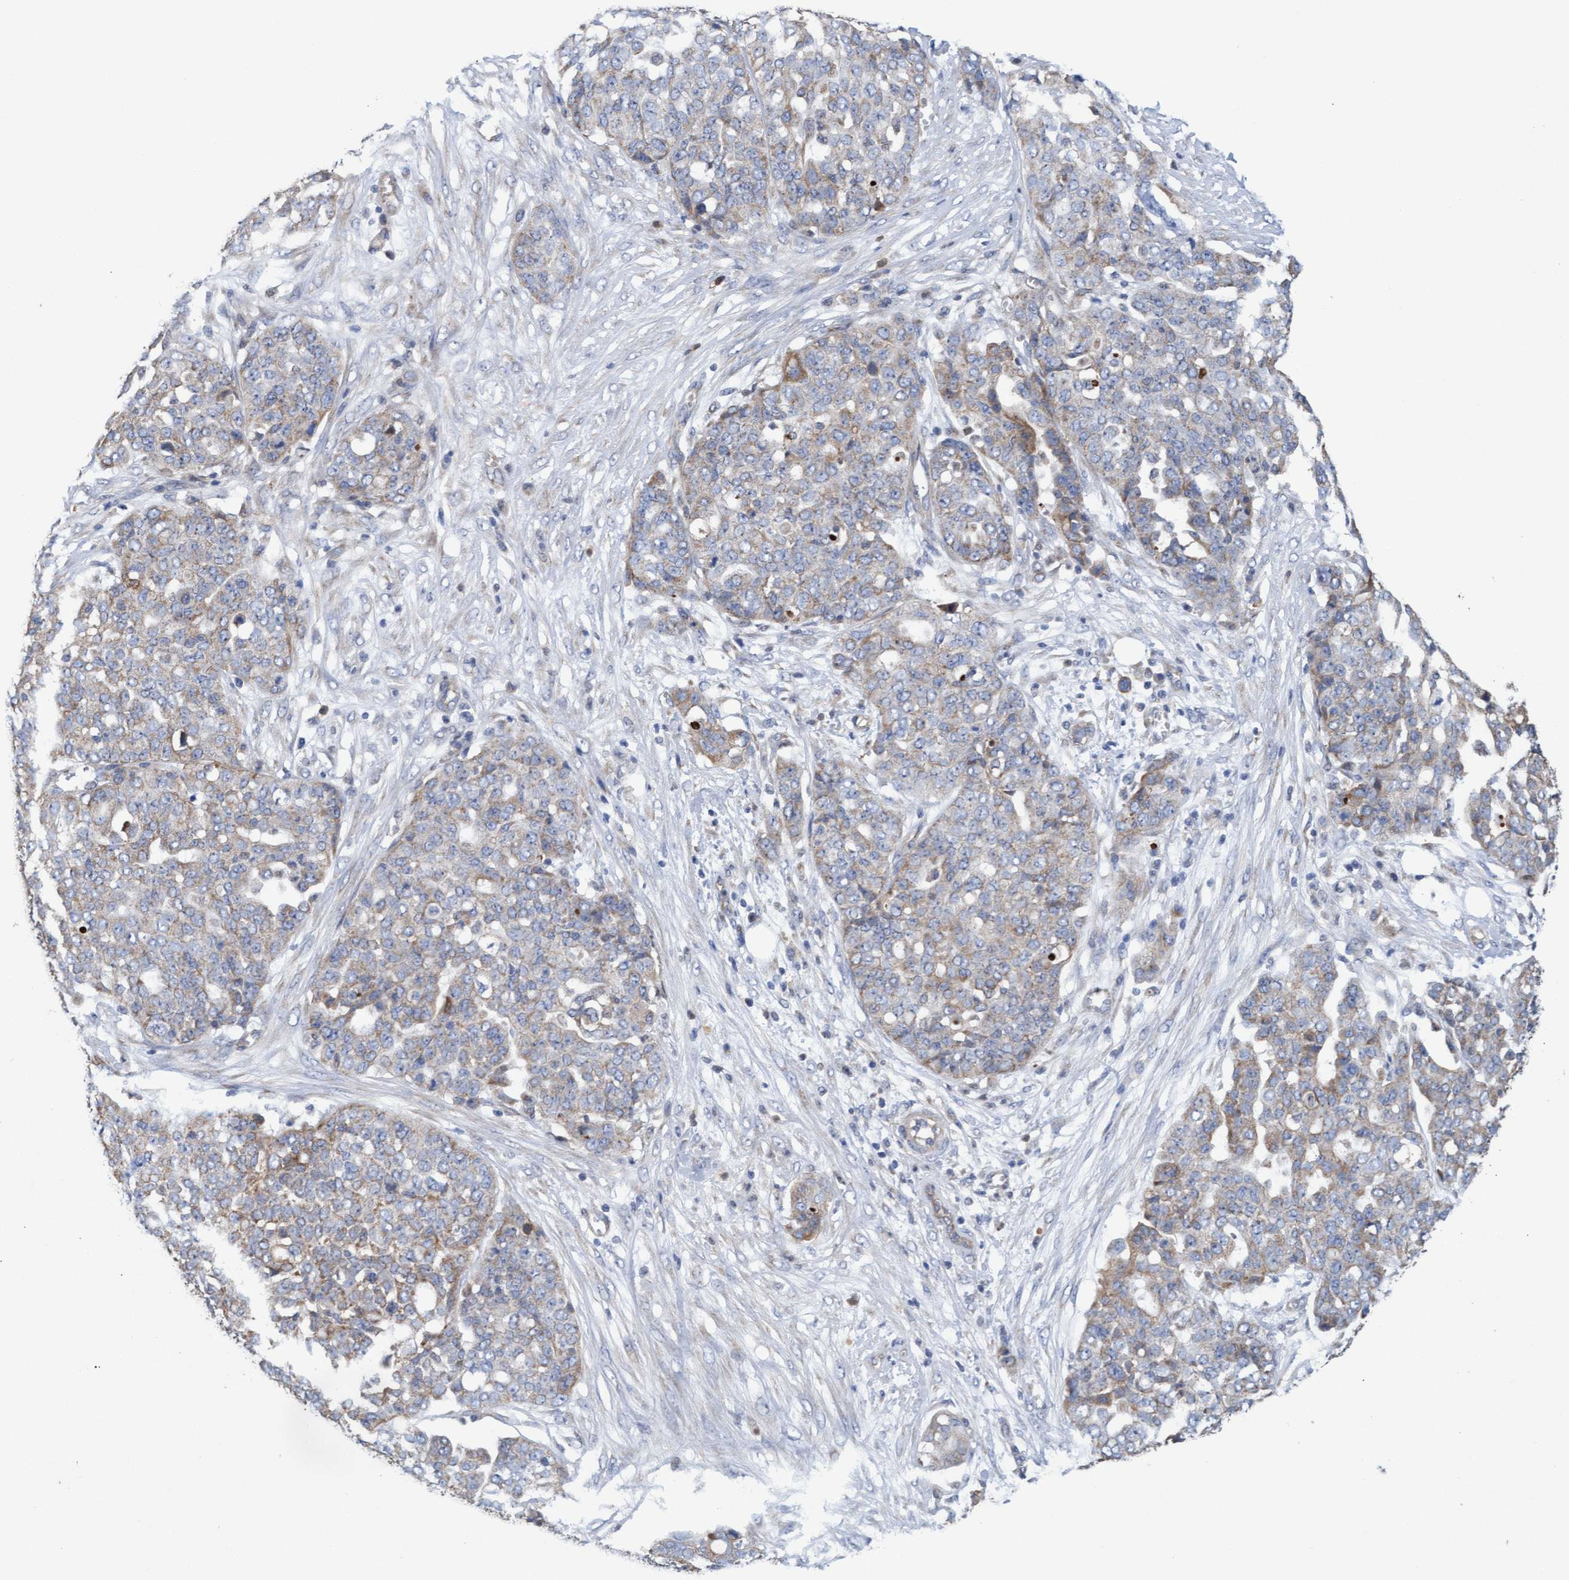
{"staining": {"intensity": "weak", "quantity": "25%-75%", "location": "cytoplasmic/membranous"}, "tissue": "ovarian cancer", "cell_type": "Tumor cells", "image_type": "cancer", "snomed": [{"axis": "morphology", "description": "Cystadenocarcinoma, serous, NOS"}, {"axis": "topography", "description": "Soft tissue"}, {"axis": "topography", "description": "Ovary"}], "caption": "Immunohistochemistry photomicrograph of neoplastic tissue: ovarian cancer stained using immunohistochemistry shows low levels of weak protein expression localized specifically in the cytoplasmic/membranous of tumor cells, appearing as a cytoplasmic/membranous brown color.", "gene": "MRPL38", "patient": {"sex": "female", "age": 57}}